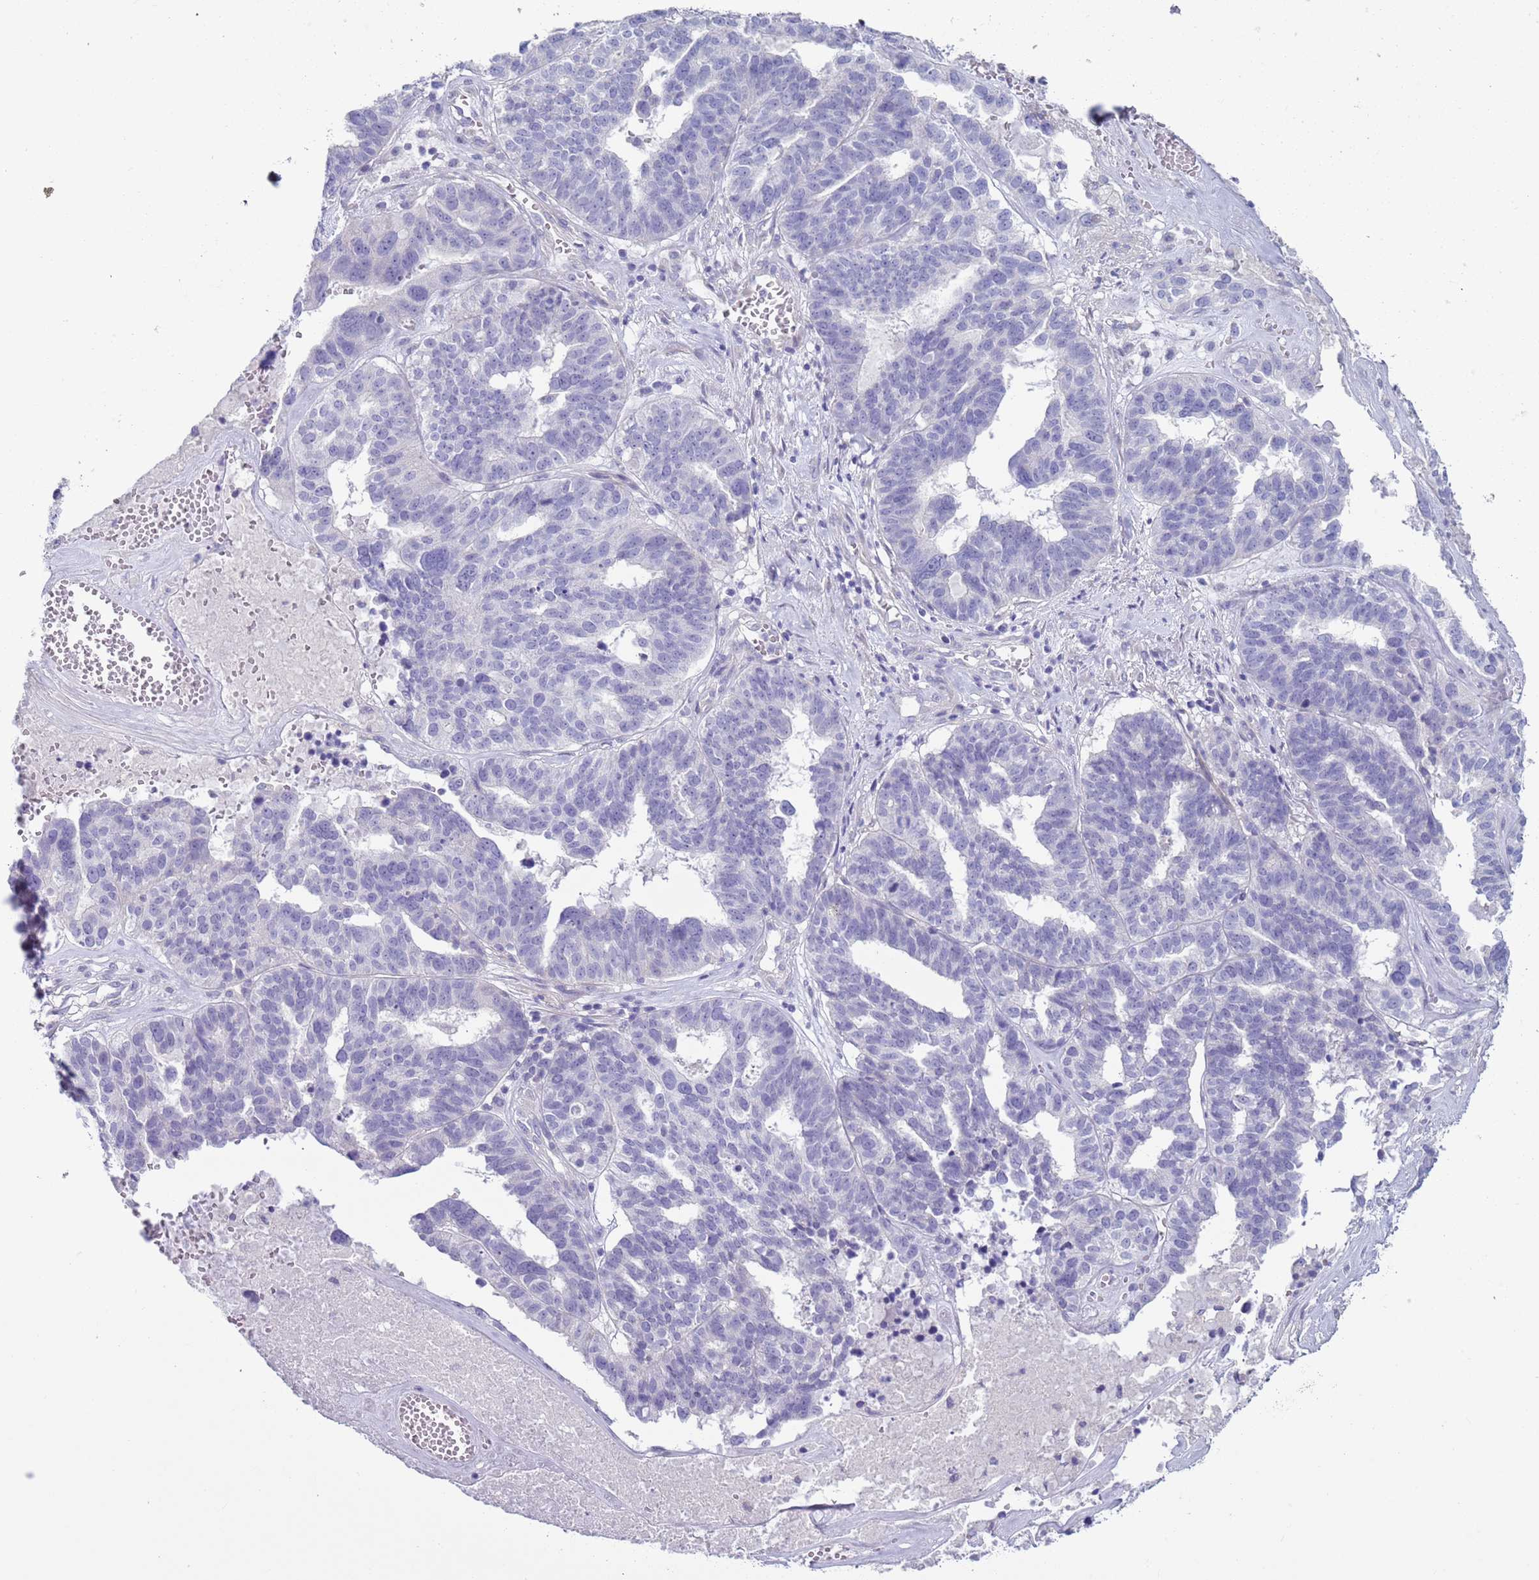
{"staining": {"intensity": "negative", "quantity": "none", "location": "none"}, "tissue": "ovarian cancer", "cell_type": "Tumor cells", "image_type": "cancer", "snomed": [{"axis": "morphology", "description": "Cystadenocarcinoma, serous, NOS"}, {"axis": "topography", "description": "Ovary"}], "caption": "There is no significant positivity in tumor cells of ovarian serous cystadenocarcinoma. The staining is performed using DAB (3,3'-diaminobenzidine) brown chromogen with nuclei counter-stained in using hematoxylin.", "gene": "NPAP1", "patient": {"sex": "female", "age": 59}}